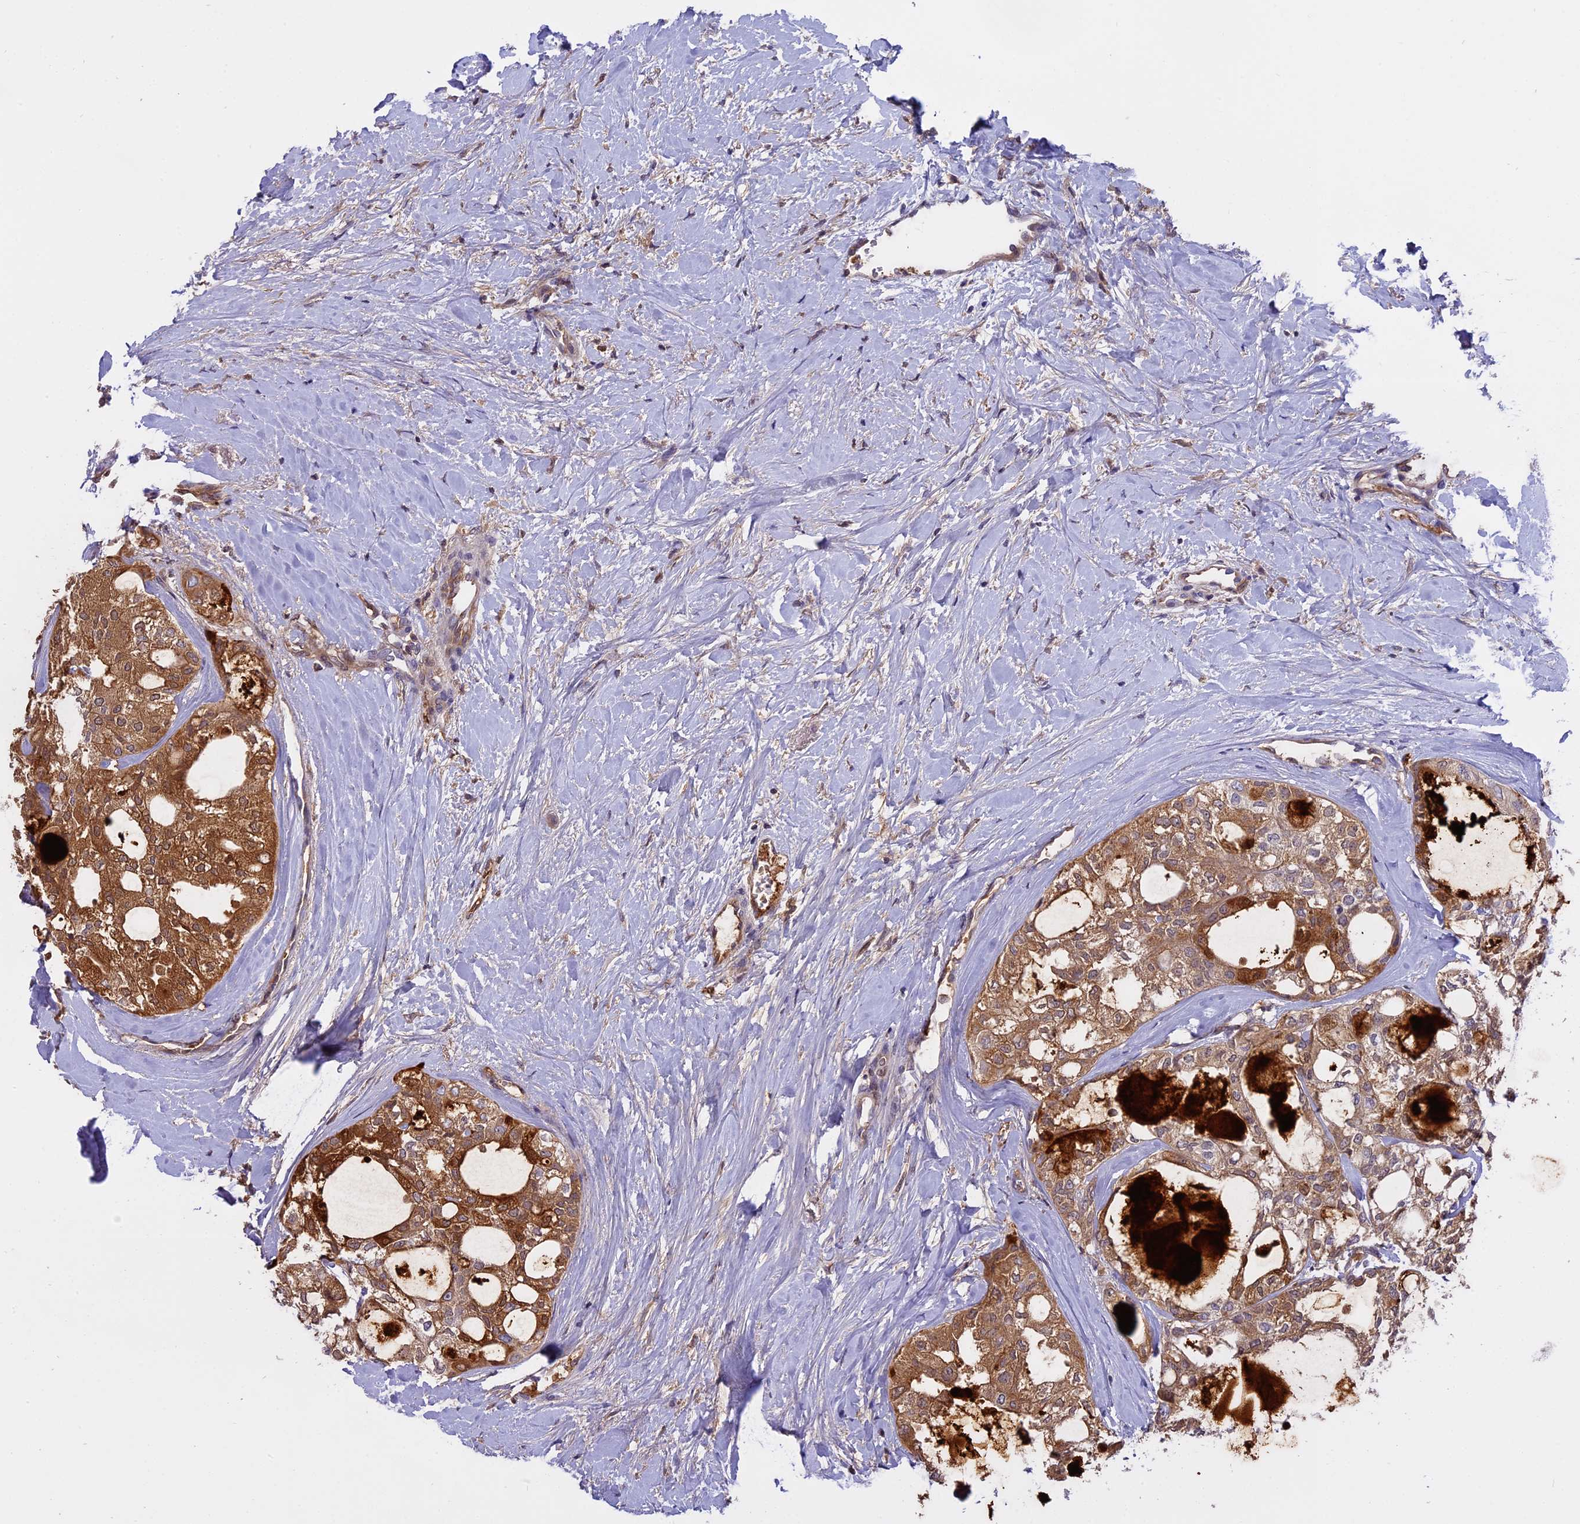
{"staining": {"intensity": "moderate", "quantity": "25%-75%", "location": "cytoplasmic/membranous"}, "tissue": "thyroid cancer", "cell_type": "Tumor cells", "image_type": "cancer", "snomed": [{"axis": "morphology", "description": "Follicular adenoma carcinoma, NOS"}, {"axis": "topography", "description": "Thyroid gland"}], "caption": "Human follicular adenoma carcinoma (thyroid) stained with a brown dye shows moderate cytoplasmic/membranous positive staining in approximately 25%-75% of tumor cells.", "gene": "WFDC2", "patient": {"sex": "male", "age": 75}}